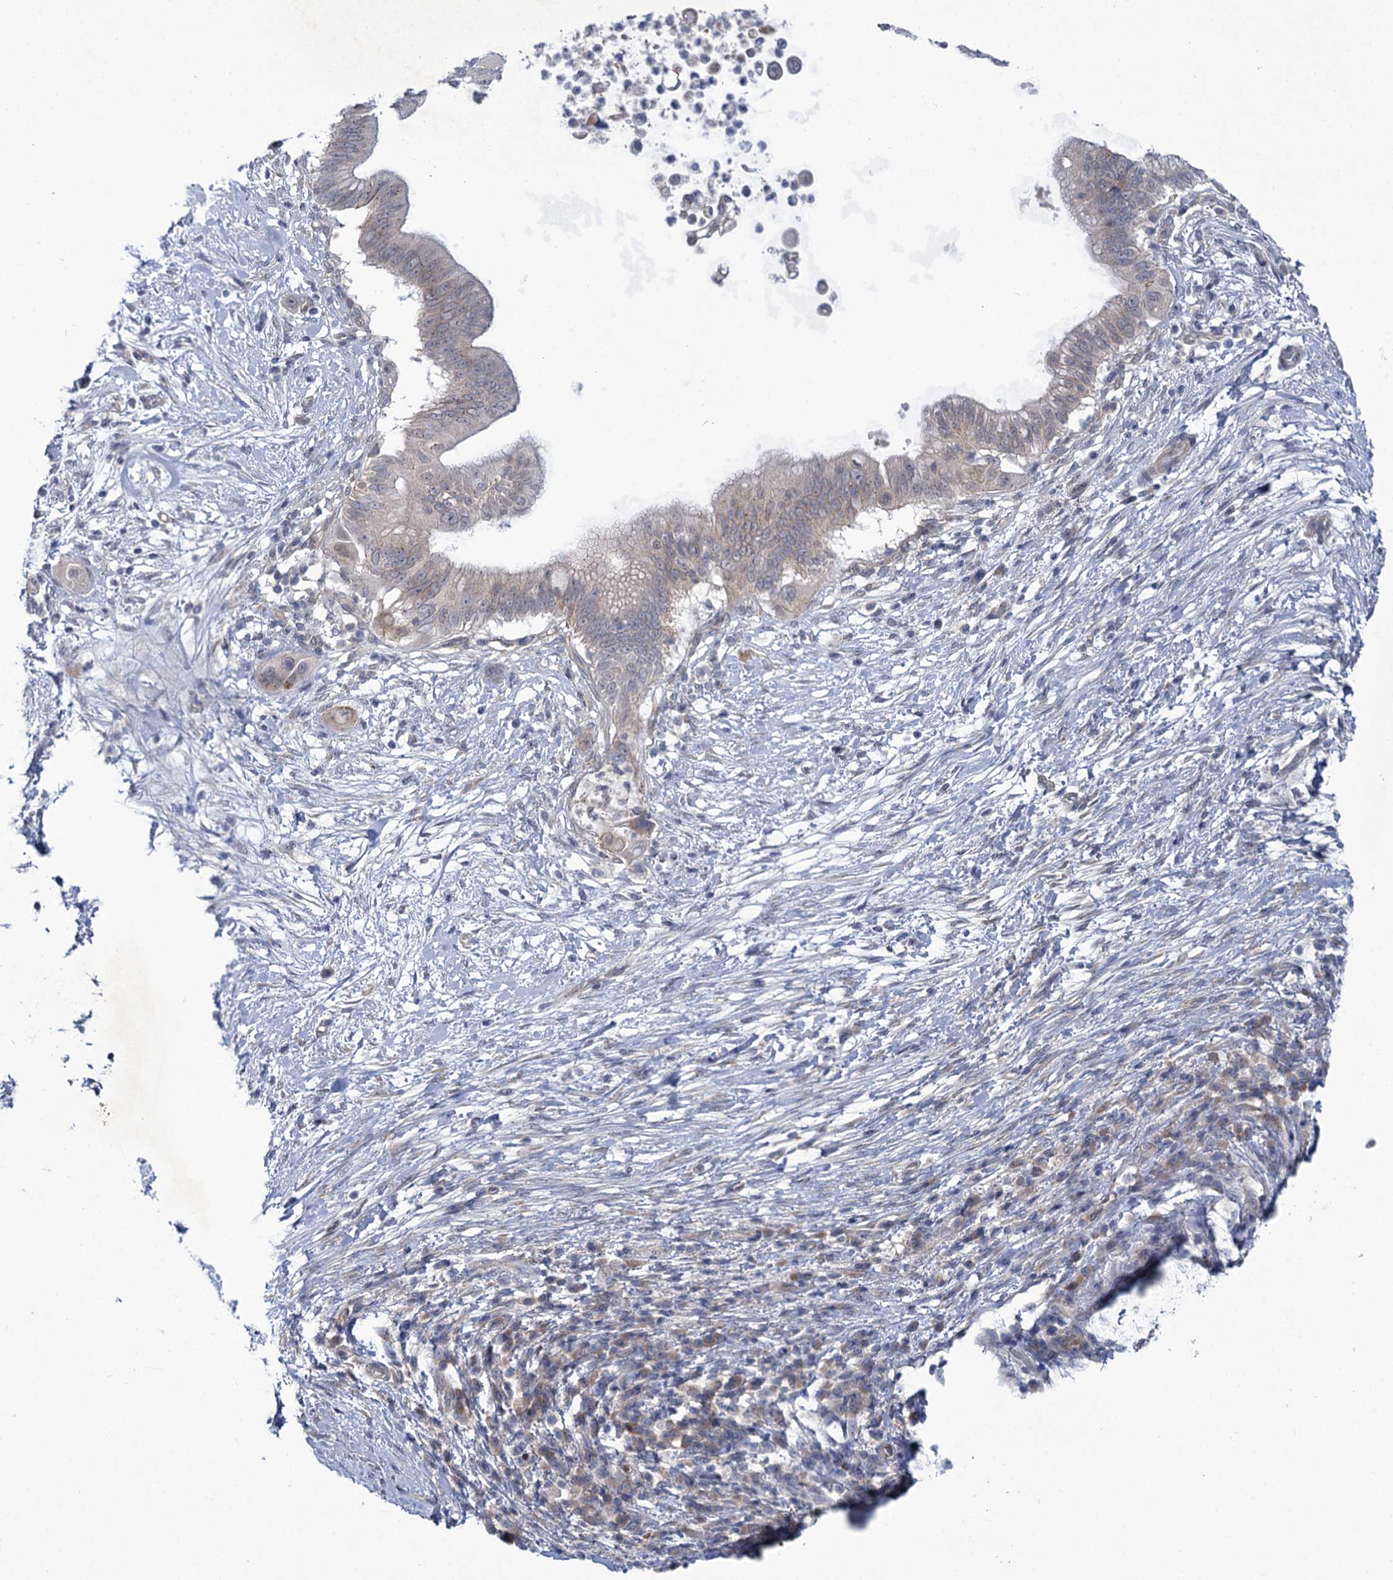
{"staining": {"intensity": "negative", "quantity": "none", "location": "none"}, "tissue": "pancreatic cancer", "cell_type": "Tumor cells", "image_type": "cancer", "snomed": [{"axis": "morphology", "description": "Adenocarcinoma, NOS"}, {"axis": "topography", "description": "Pancreas"}], "caption": "There is no significant staining in tumor cells of pancreatic adenocarcinoma.", "gene": "MBLAC2", "patient": {"sex": "male", "age": 68}}